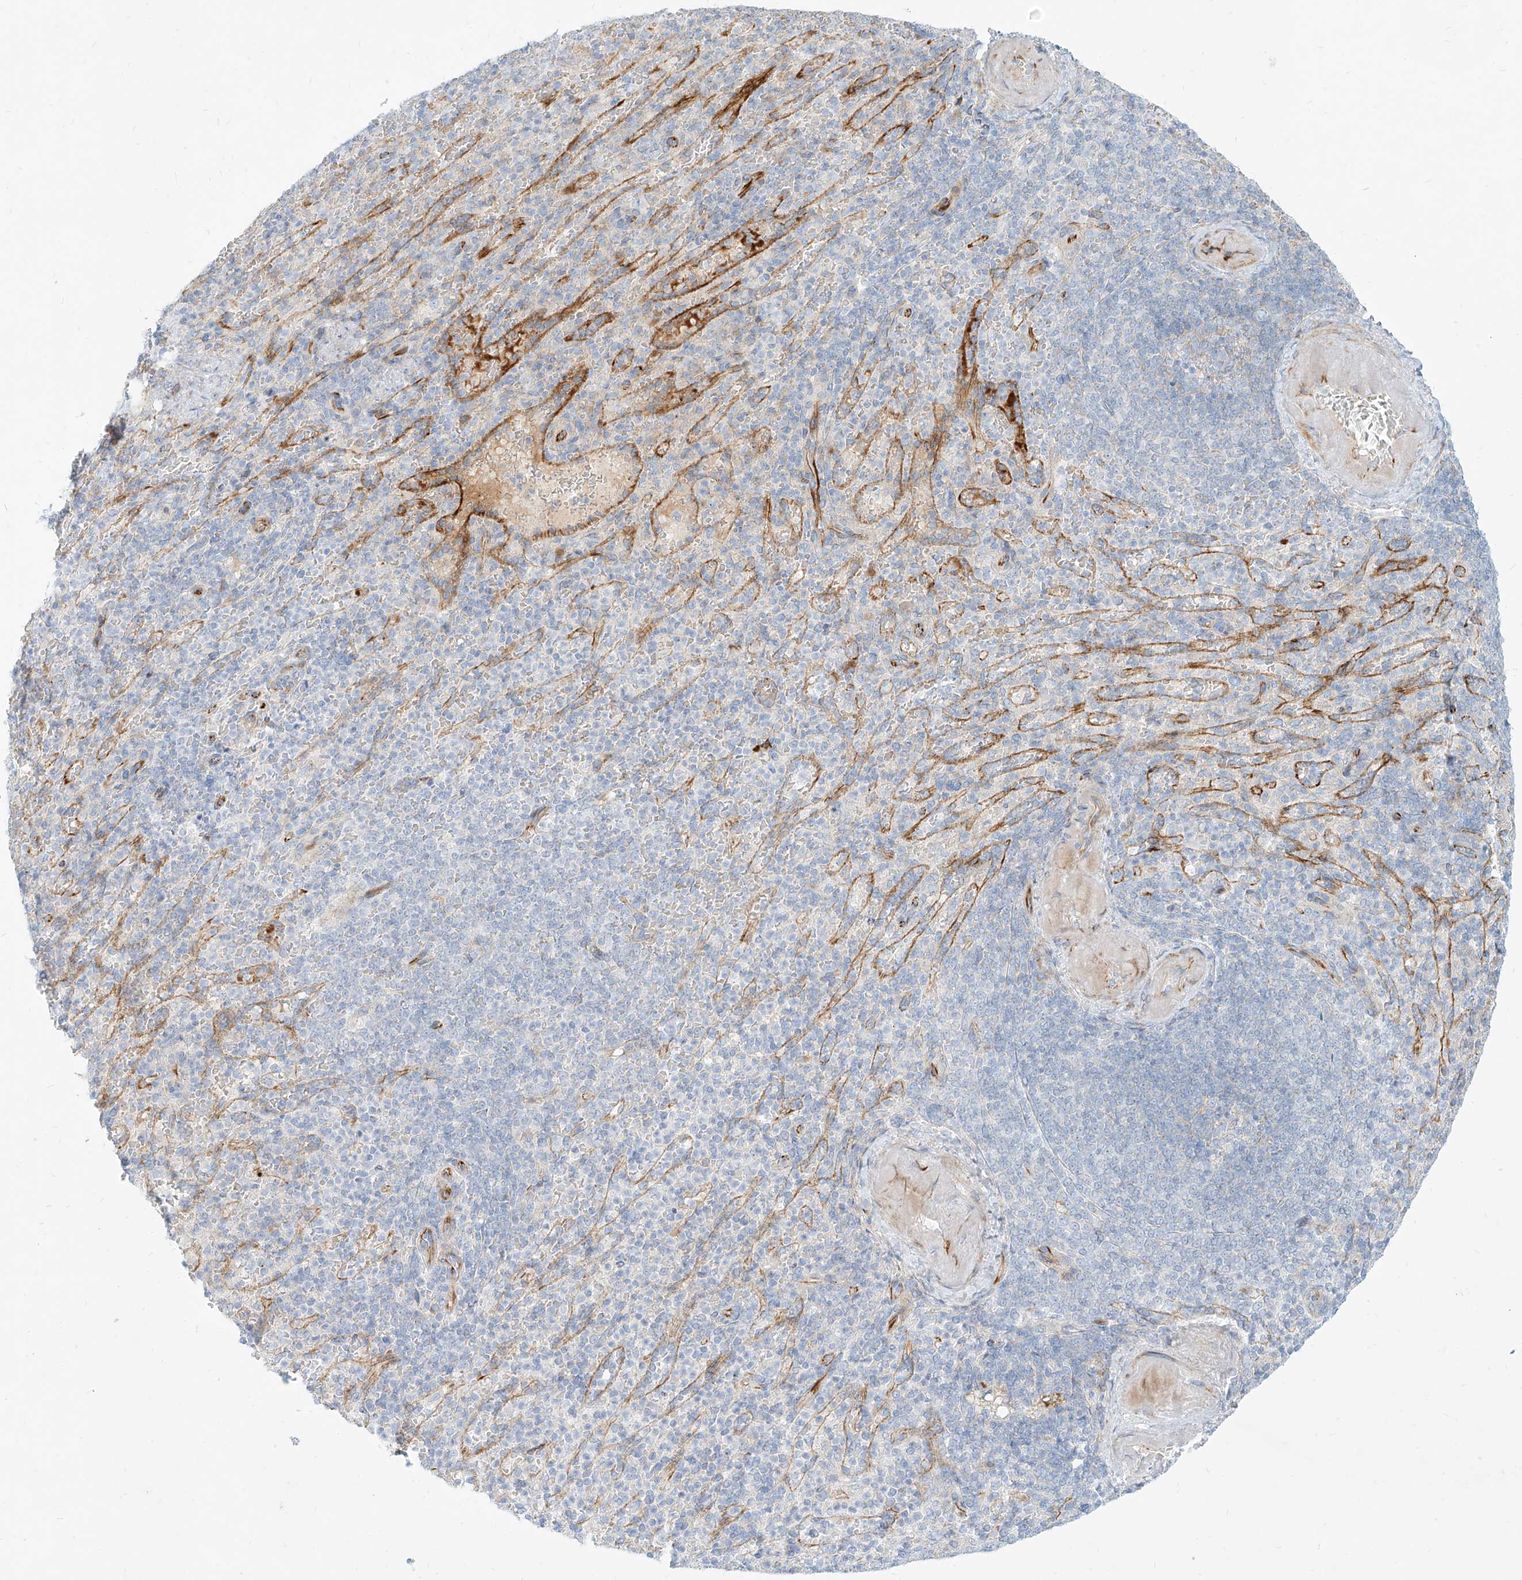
{"staining": {"intensity": "negative", "quantity": "none", "location": "none"}, "tissue": "spleen", "cell_type": "Cells in red pulp", "image_type": "normal", "snomed": [{"axis": "morphology", "description": "Normal tissue, NOS"}, {"axis": "topography", "description": "Spleen"}], "caption": "Protein analysis of benign spleen exhibits no significant expression in cells in red pulp.", "gene": "MTX2", "patient": {"sex": "female", "age": 74}}